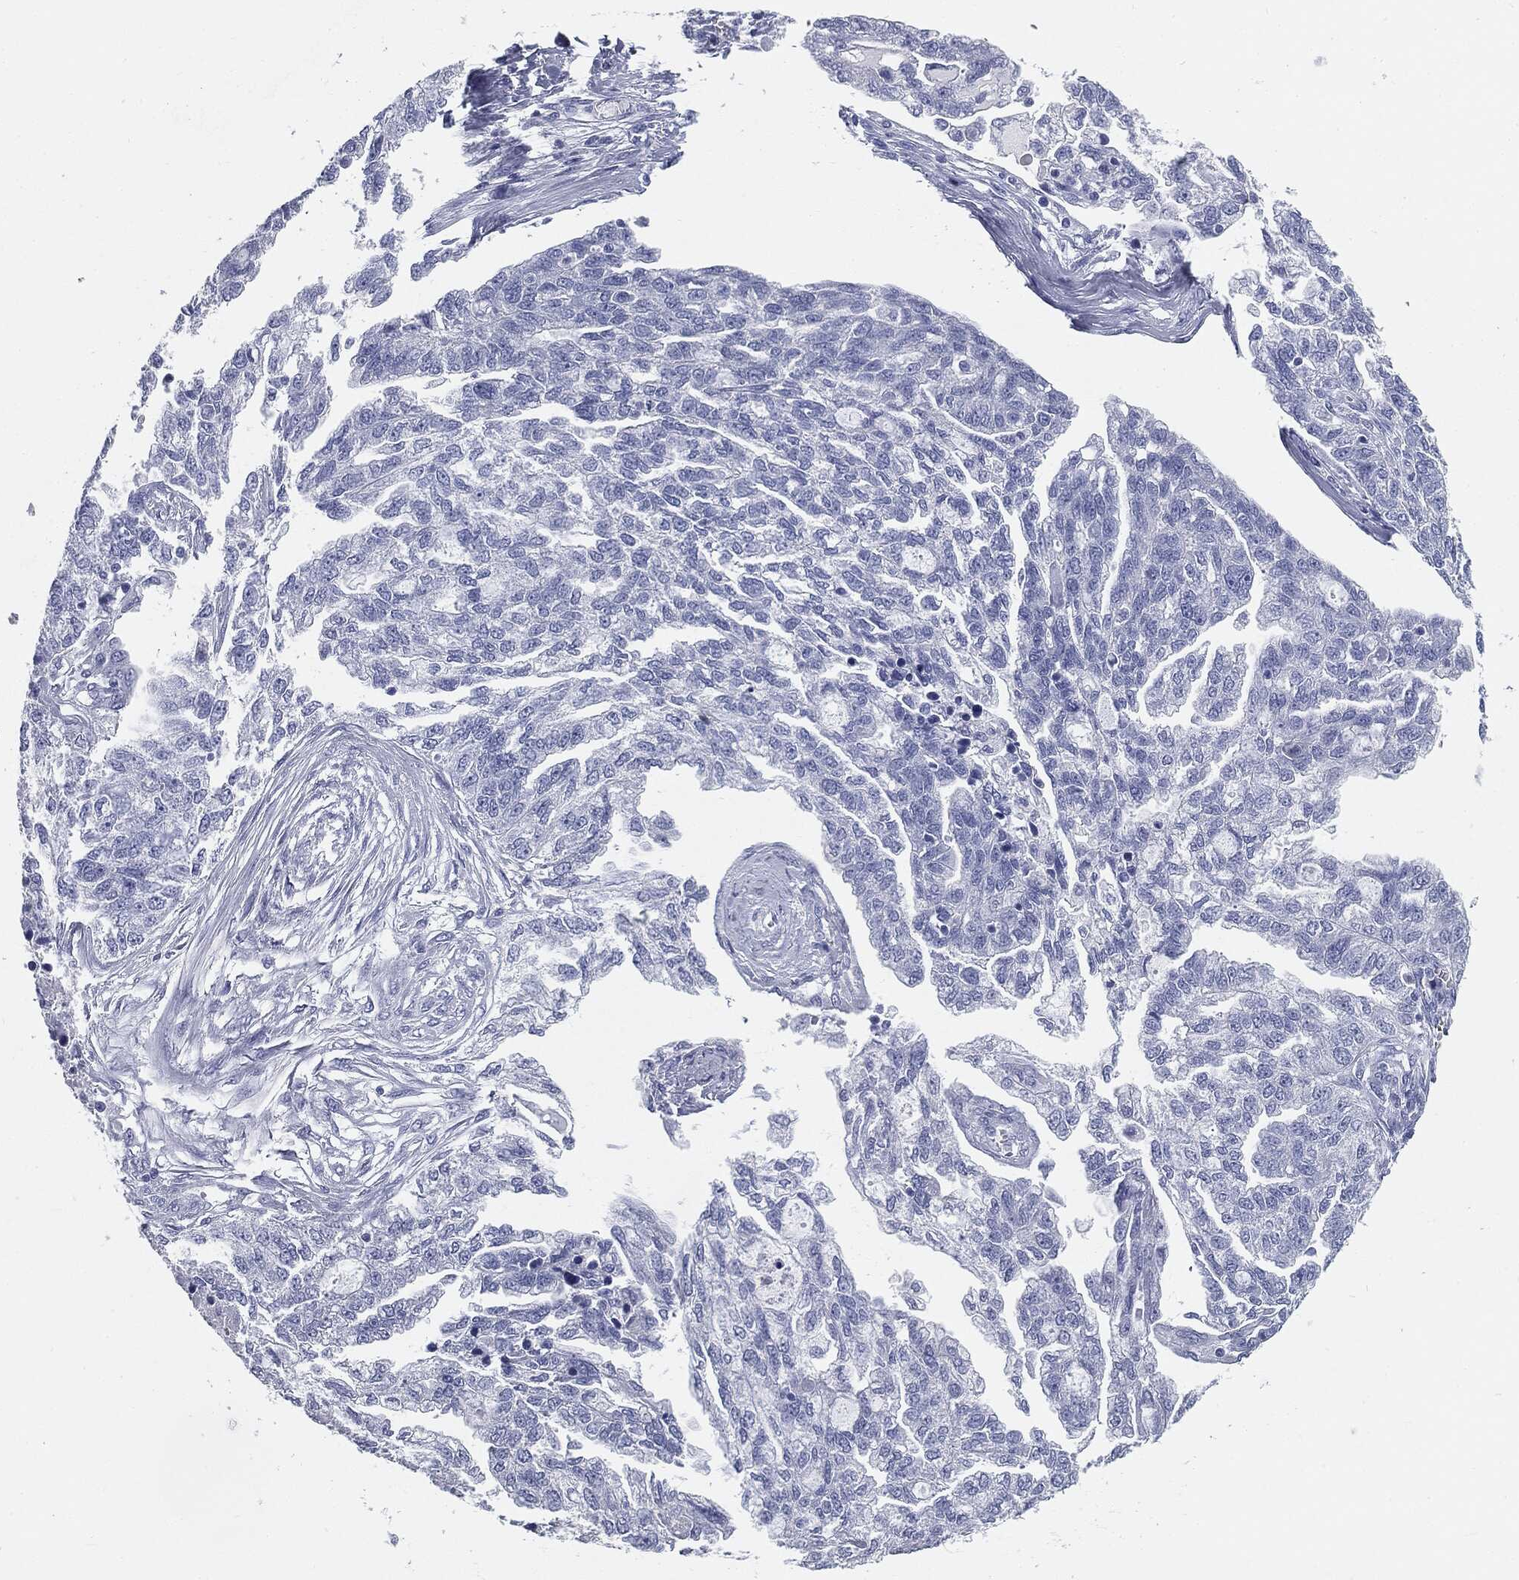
{"staining": {"intensity": "negative", "quantity": "none", "location": "none"}, "tissue": "ovarian cancer", "cell_type": "Tumor cells", "image_type": "cancer", "snomed": [{"axis": "morphology", "description": "Cystadenocarcinoma, serous, NOS"}, {"axis": "topography", "description": "Ovary"}], "caption": "Ovarian serous cystadenocarcinoma stained for a protein using immunohistochemistry exhibits no staining tumor cells.", "gene": "CUZD1", "patient": {"sex": "female", "age": 51}}